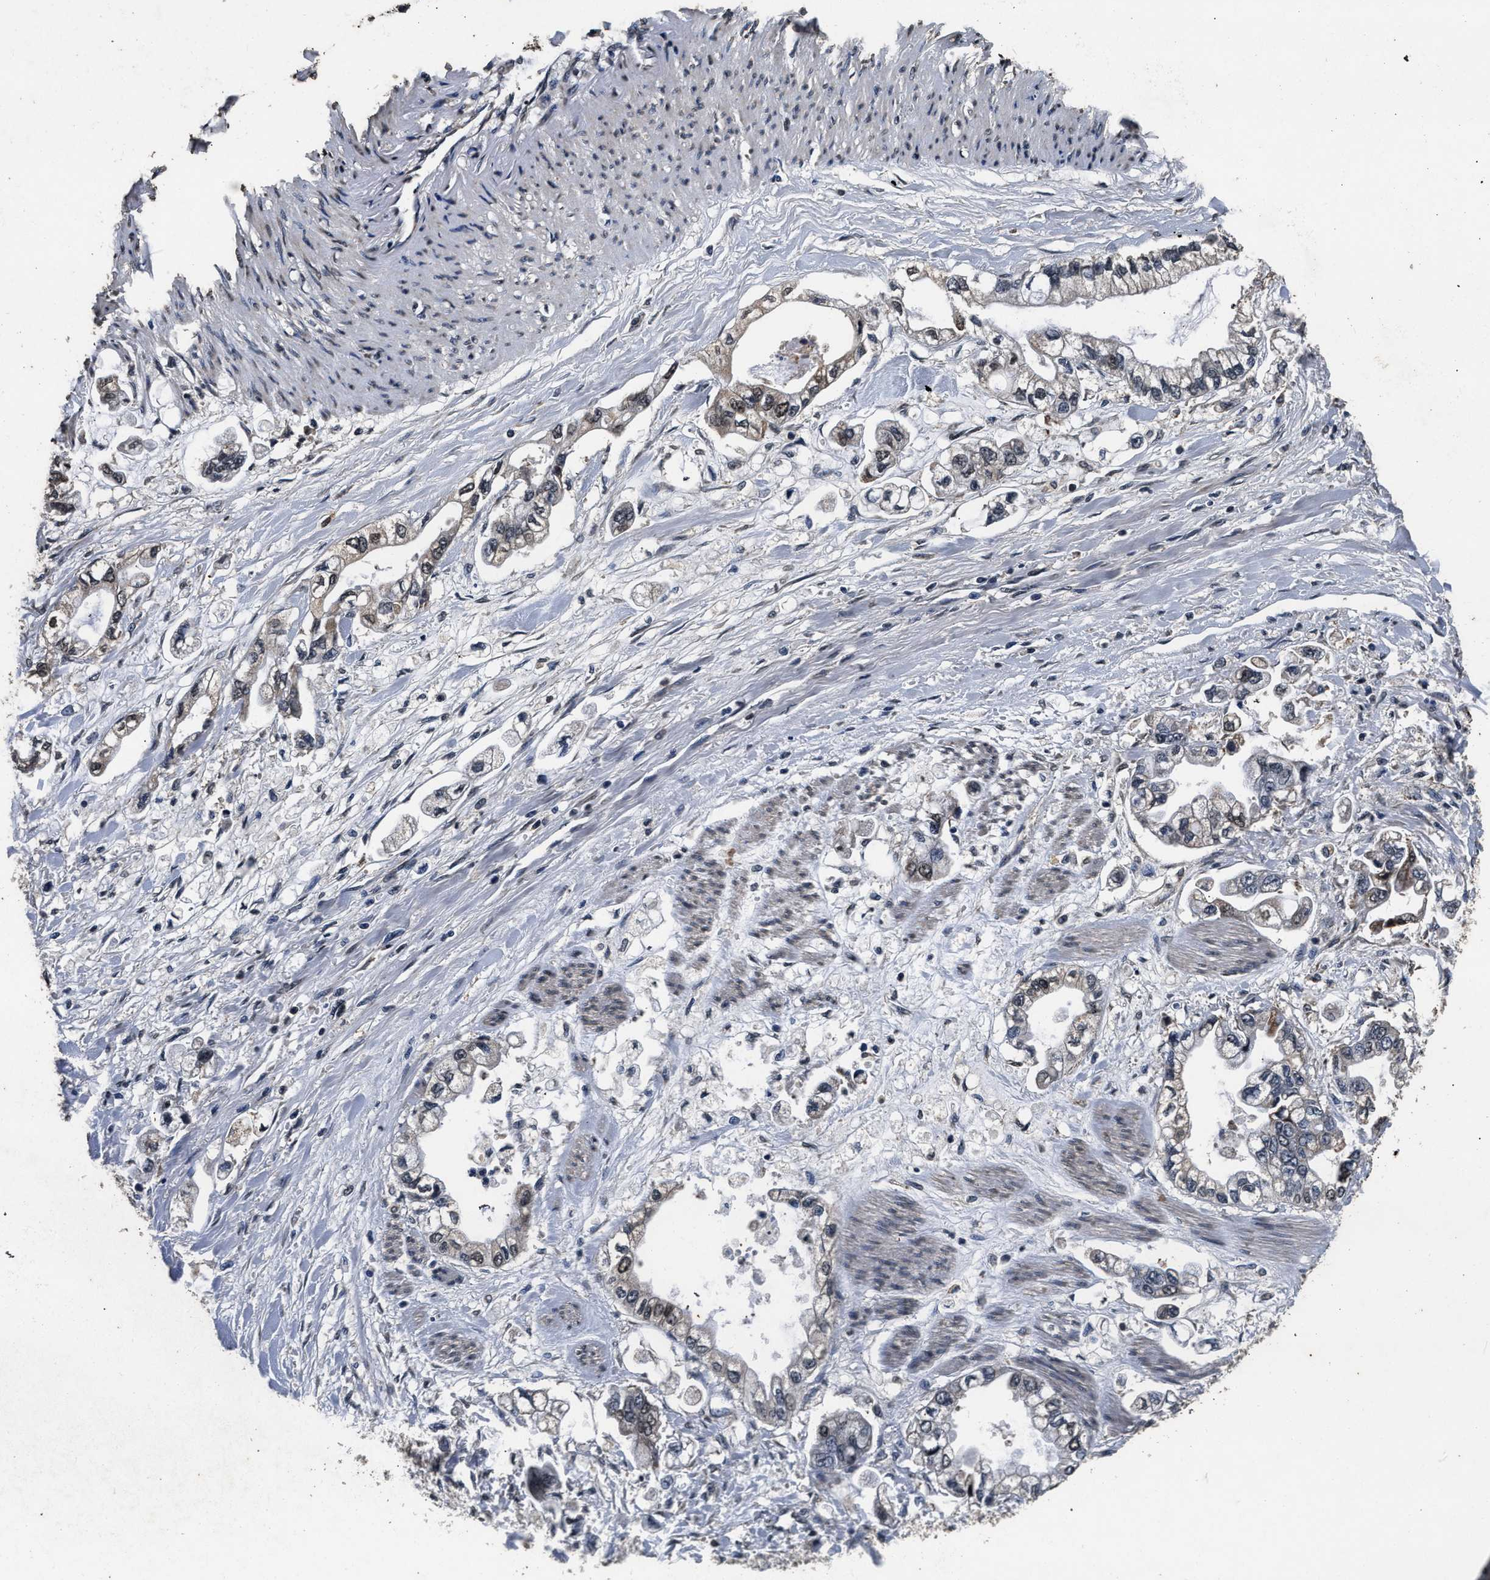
{"staining": {"intensity": "moderate", "quantity": "<25%", "location": "nuclear"}, "tissue": "stomach cancer", "cell_type": "Tumor cells", "image_type": "cancer", "snomed": [{"axis": "morphology", "description": "Normal tissue, NOS"}, {"axis": "morphology", "description": "Adenocarcinoma, NOS"}, {"axis": "topography", "description": "Stomach"}], "caption": "This image reveals immunohistochemistry (IHC) staining of human stomach adenocarcinoma, with low moderate nuclear staining in about <25% of tumor cells.", "gene": "CSTF1", "patient": {"sex": "male", "age": 62}}